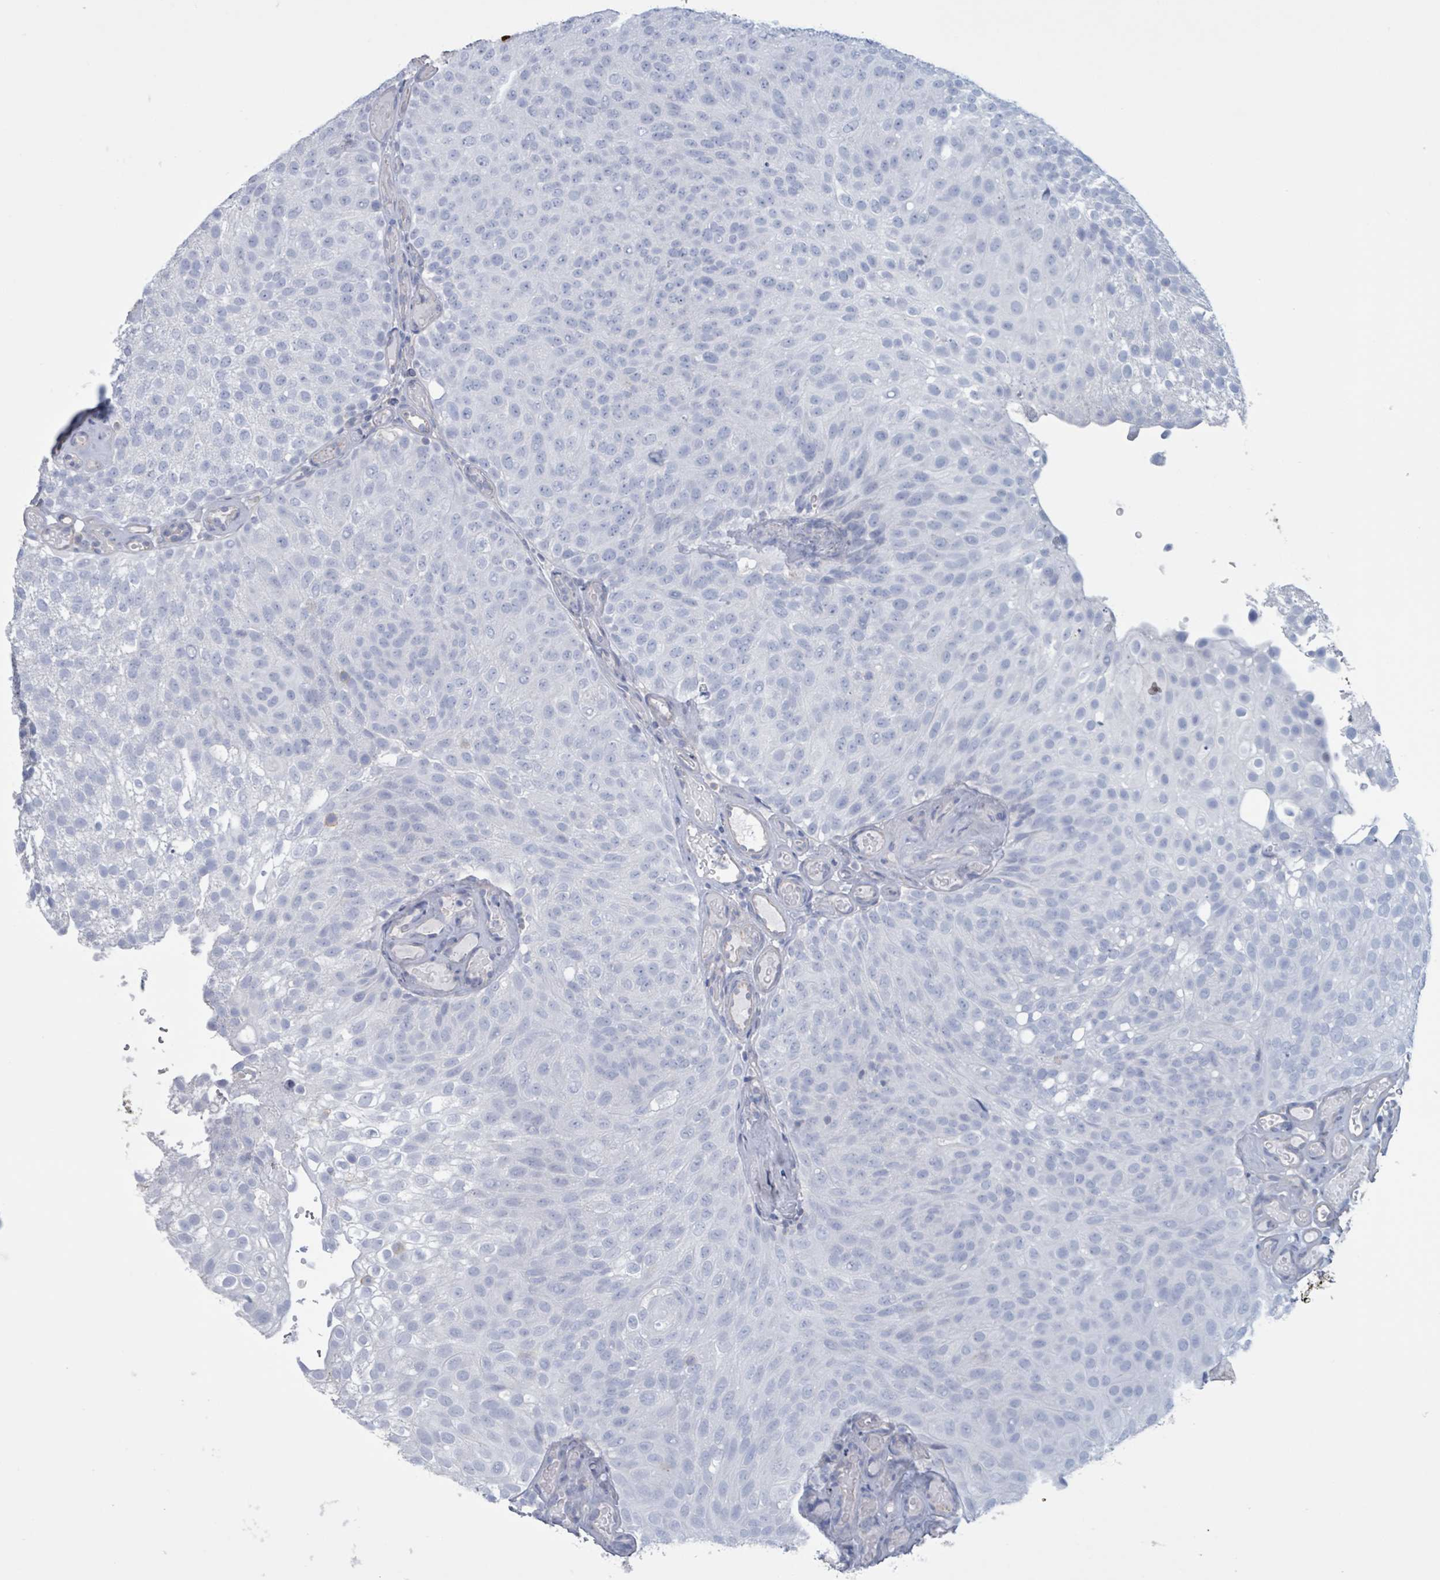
{"staining": {"intensity": "negative", "quantity": "none", "location": "none"}, "tissue": "urothelial cancer", "cell_type": "Tumor cells", "image_type": "cancer", "snomed": [{"axis": "morphology", "description": "Urothelial carcinoma, Low grade"}, {"axis": "topography", "description": "Urinary bladder"}], "caption": "Immunohistochemistry (IHC) photomicrograph of urothelial cancer stained for a protein (brown), which displays no staining in tumor cells.", "gene": "CT45A5", "patient": {"sex": "male", "age": 78}}